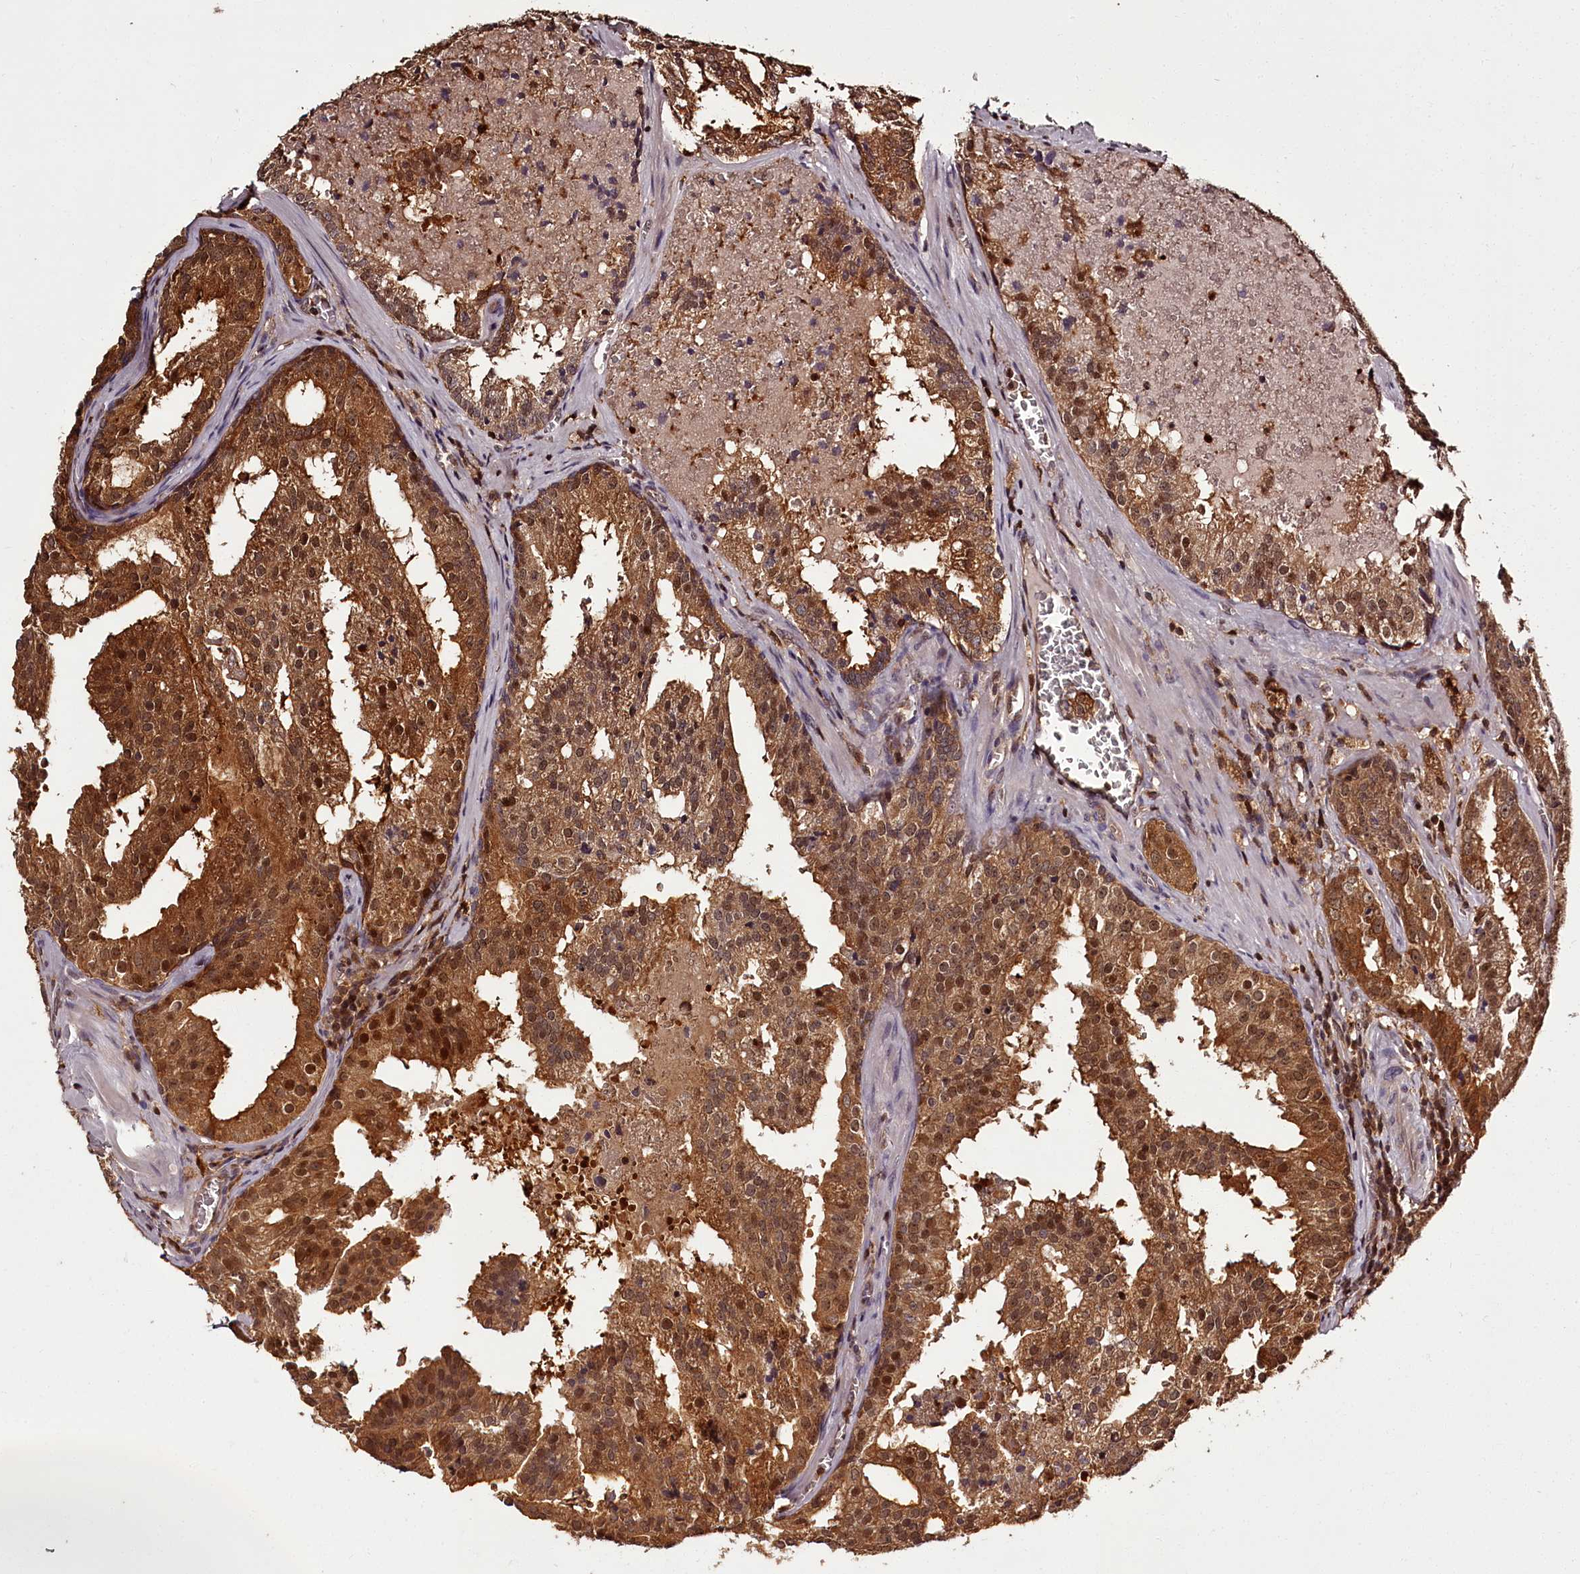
{"staining": {"intensity": "strong", "quantity": ">75%", "location": "cytoplasmic/membranous,nuclear"}, "tissue": "prostate cancer", "cell_type": "Tumor cells", "image_type": "cancer", "snomed": [{"axis": "morphology", "description": "Adenocarcinoma, High grade"}, {"axis": "topography", "description": "Prostate"}], "caption": "A photomicrograph of prostate cancer (high-grade adenocarcinoma) stained for a protein exhibits strong cytoplasmic/membranous and nuclear brown staining in tumor cells.", "gene": "NPRL2", "patient": {"sex": "male", "age": 68}}